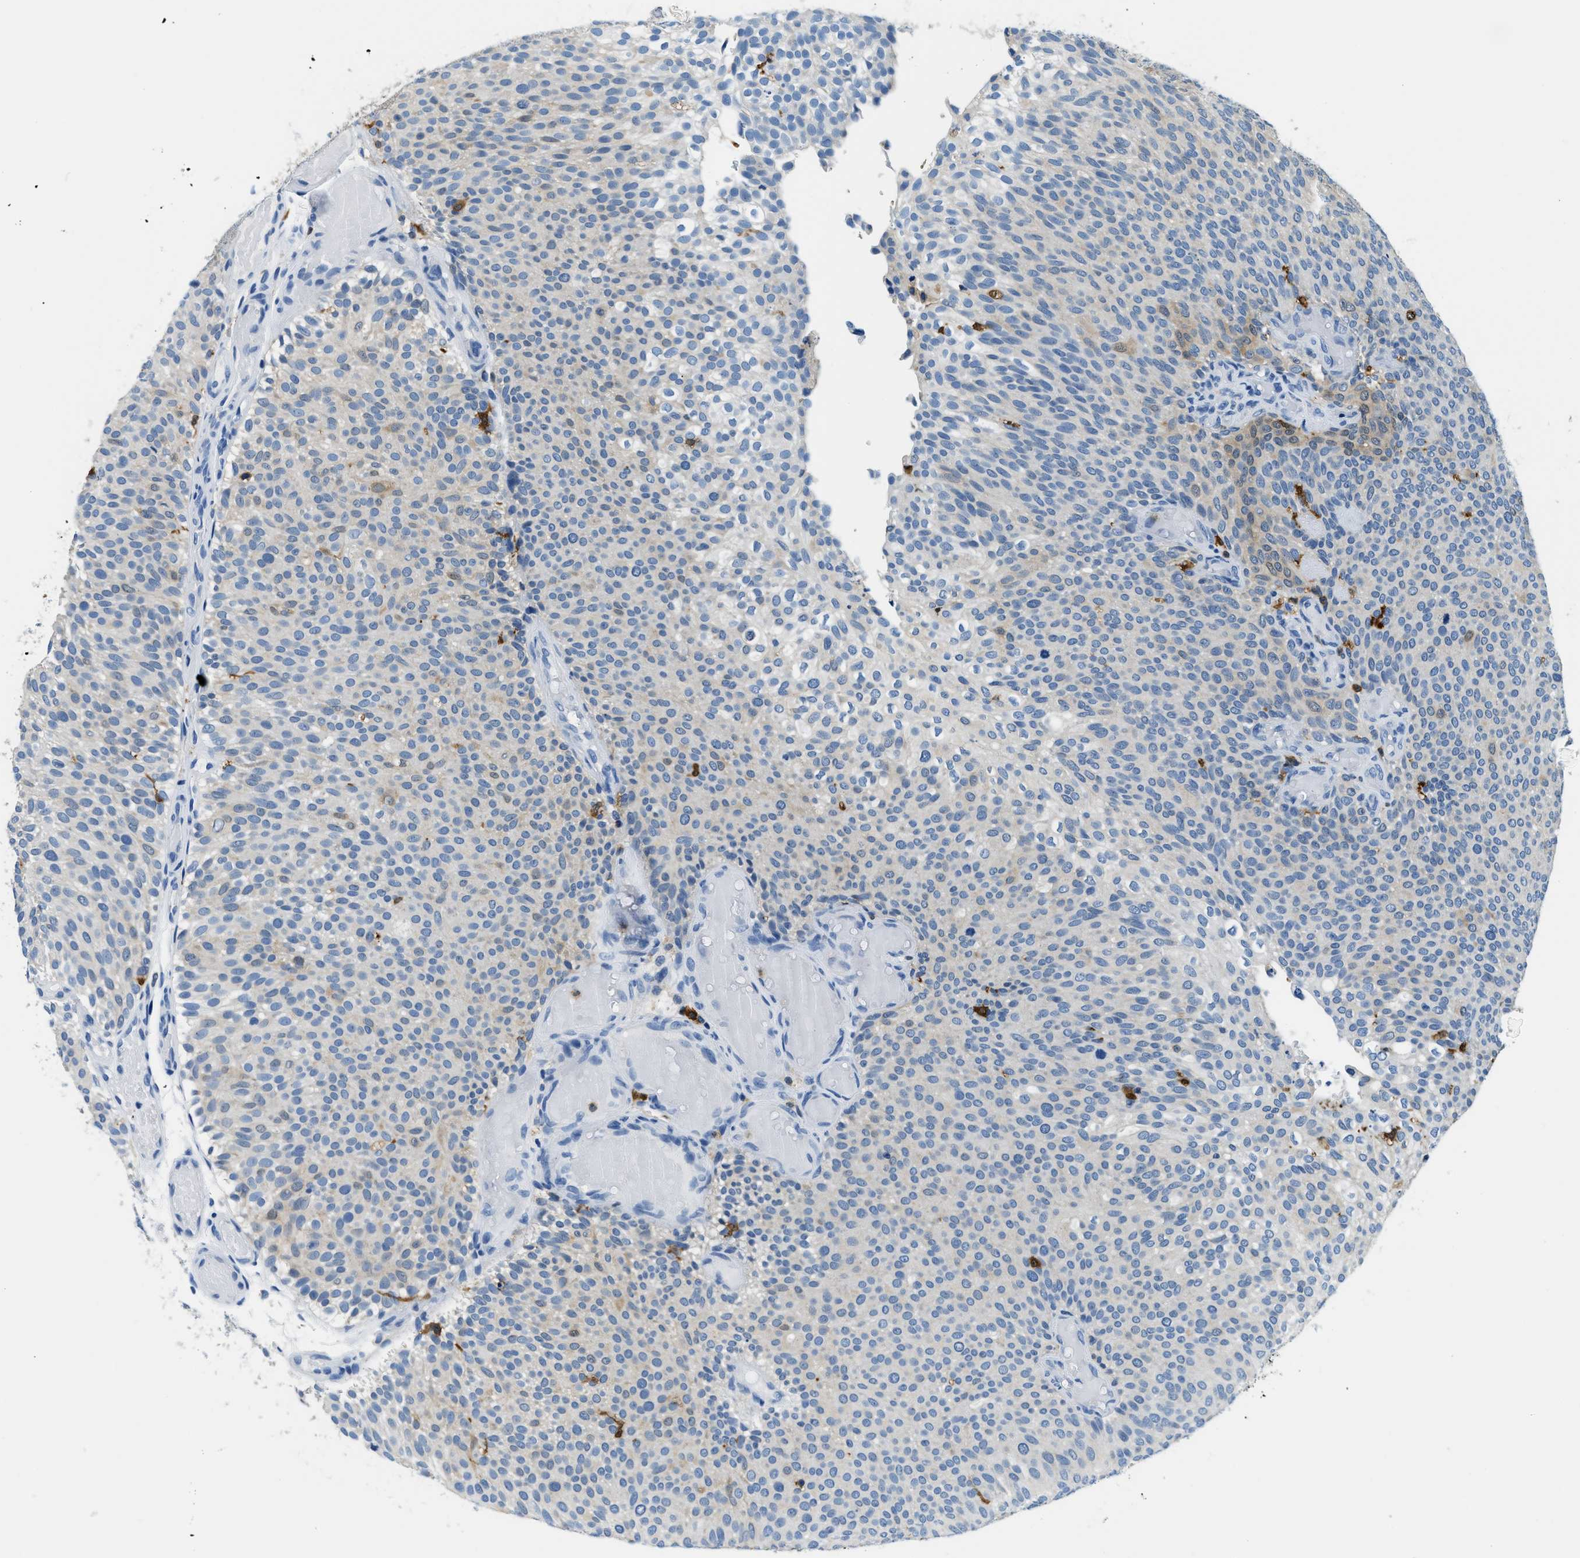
{"staining": {"intensity": "weak", "quantity": "<25%", "location": "cytoplasmic/membranous"}, "tissue": "urothelial cancer", "cell_type": "Tumor cells", "image_type": "cancer", "snomed": [{"axis": "morphology", "description": "Urothelial carcinoma, Low grade"}, {"axis": "topography", "description": "Urinary bladder"}], "caption": "Protein analysis of low-grade urothelial carcinoma displays no significant staining in tumor cells.", "gene": "CAPG", "patient": {"sex": "male", "age": 78}}